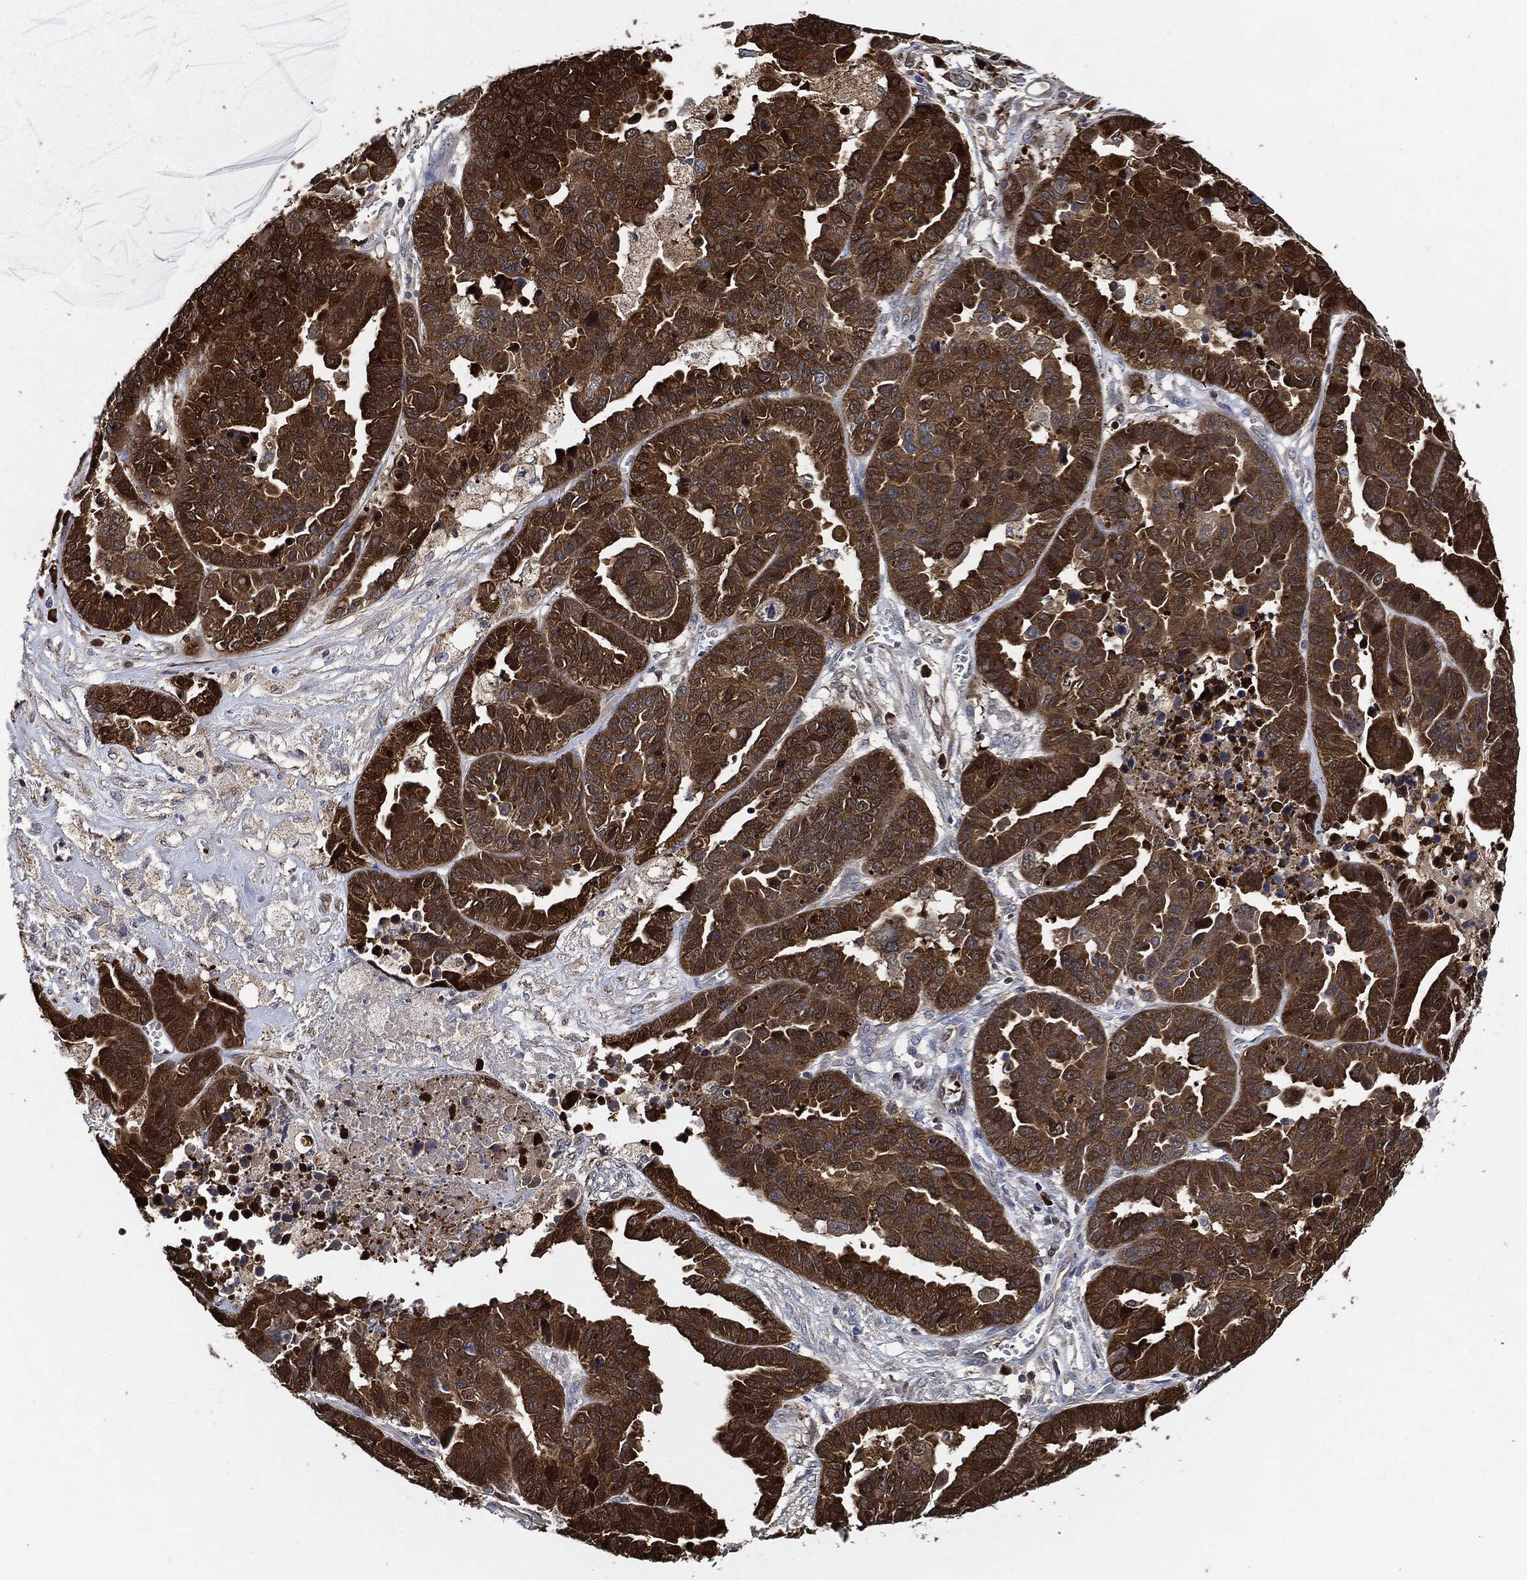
{"staining": {"intensity": "strong", "quantity": ">75%", "location": "cytoplasmic/membranous"}, "tissue": "ovarian cancer", "cell_type": "Tumor cells", "image_type": "cancer", "snomed": [{"axis": "morphology", "description": "Cystadenocarcinoma, serous, NOS"}, {"axis": "topography", "description": "Ovary"}], "caption": "Tumor cells exhibit strong cytoplasmic/membranous expression in about >75% of cells in ovarian serous cystadenocarcinoma. The staining is performed using DAB (3,3'-diaminobenzidine) brown chromogen to label protein expression. The nuclei are counter-stained blue using hematoxylin.", "gene": "PRDX2", "patient": {"sex": "female", "age": 87}}